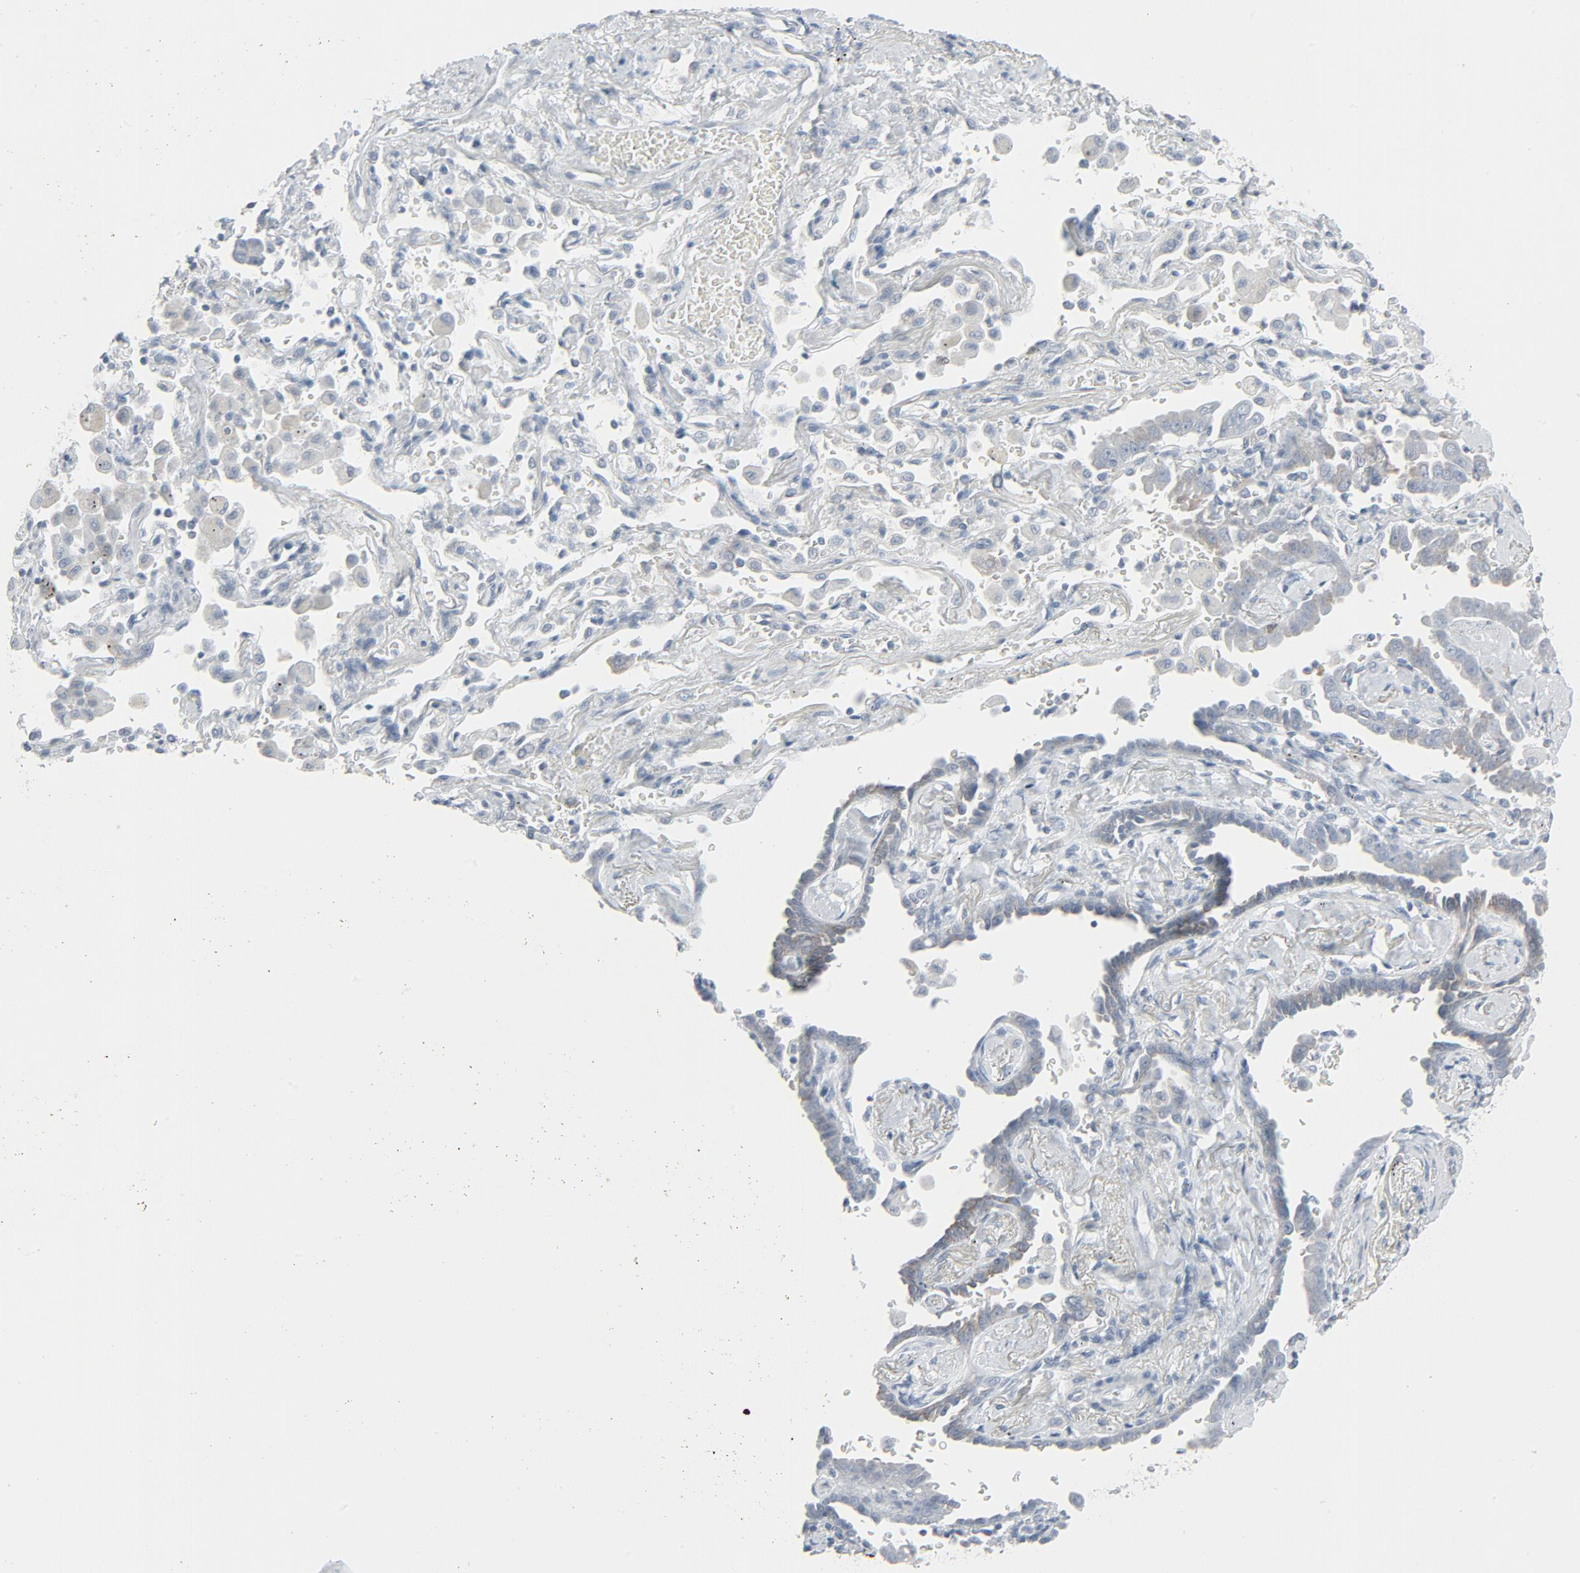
{"staining": {"intensity": "weak", "quantity": "<25%", "location": "cytoplasmic/membranous"}, "tissue": "lung cancer", "cell_type": "Tumor cells", "image_type": "cancer", "snomed": [{"axis": "morphology", "description": "Adenocarcinoma, NOS"}, {"axis": "topography", "description": "Lung"}], "caption": "The immunohistochemistry (IHC) micrograph has no significant staining in tumor cells of lung cancer tissue.", "gene": "FGFR3", "patient": {"sex": "female", "age": 64}}